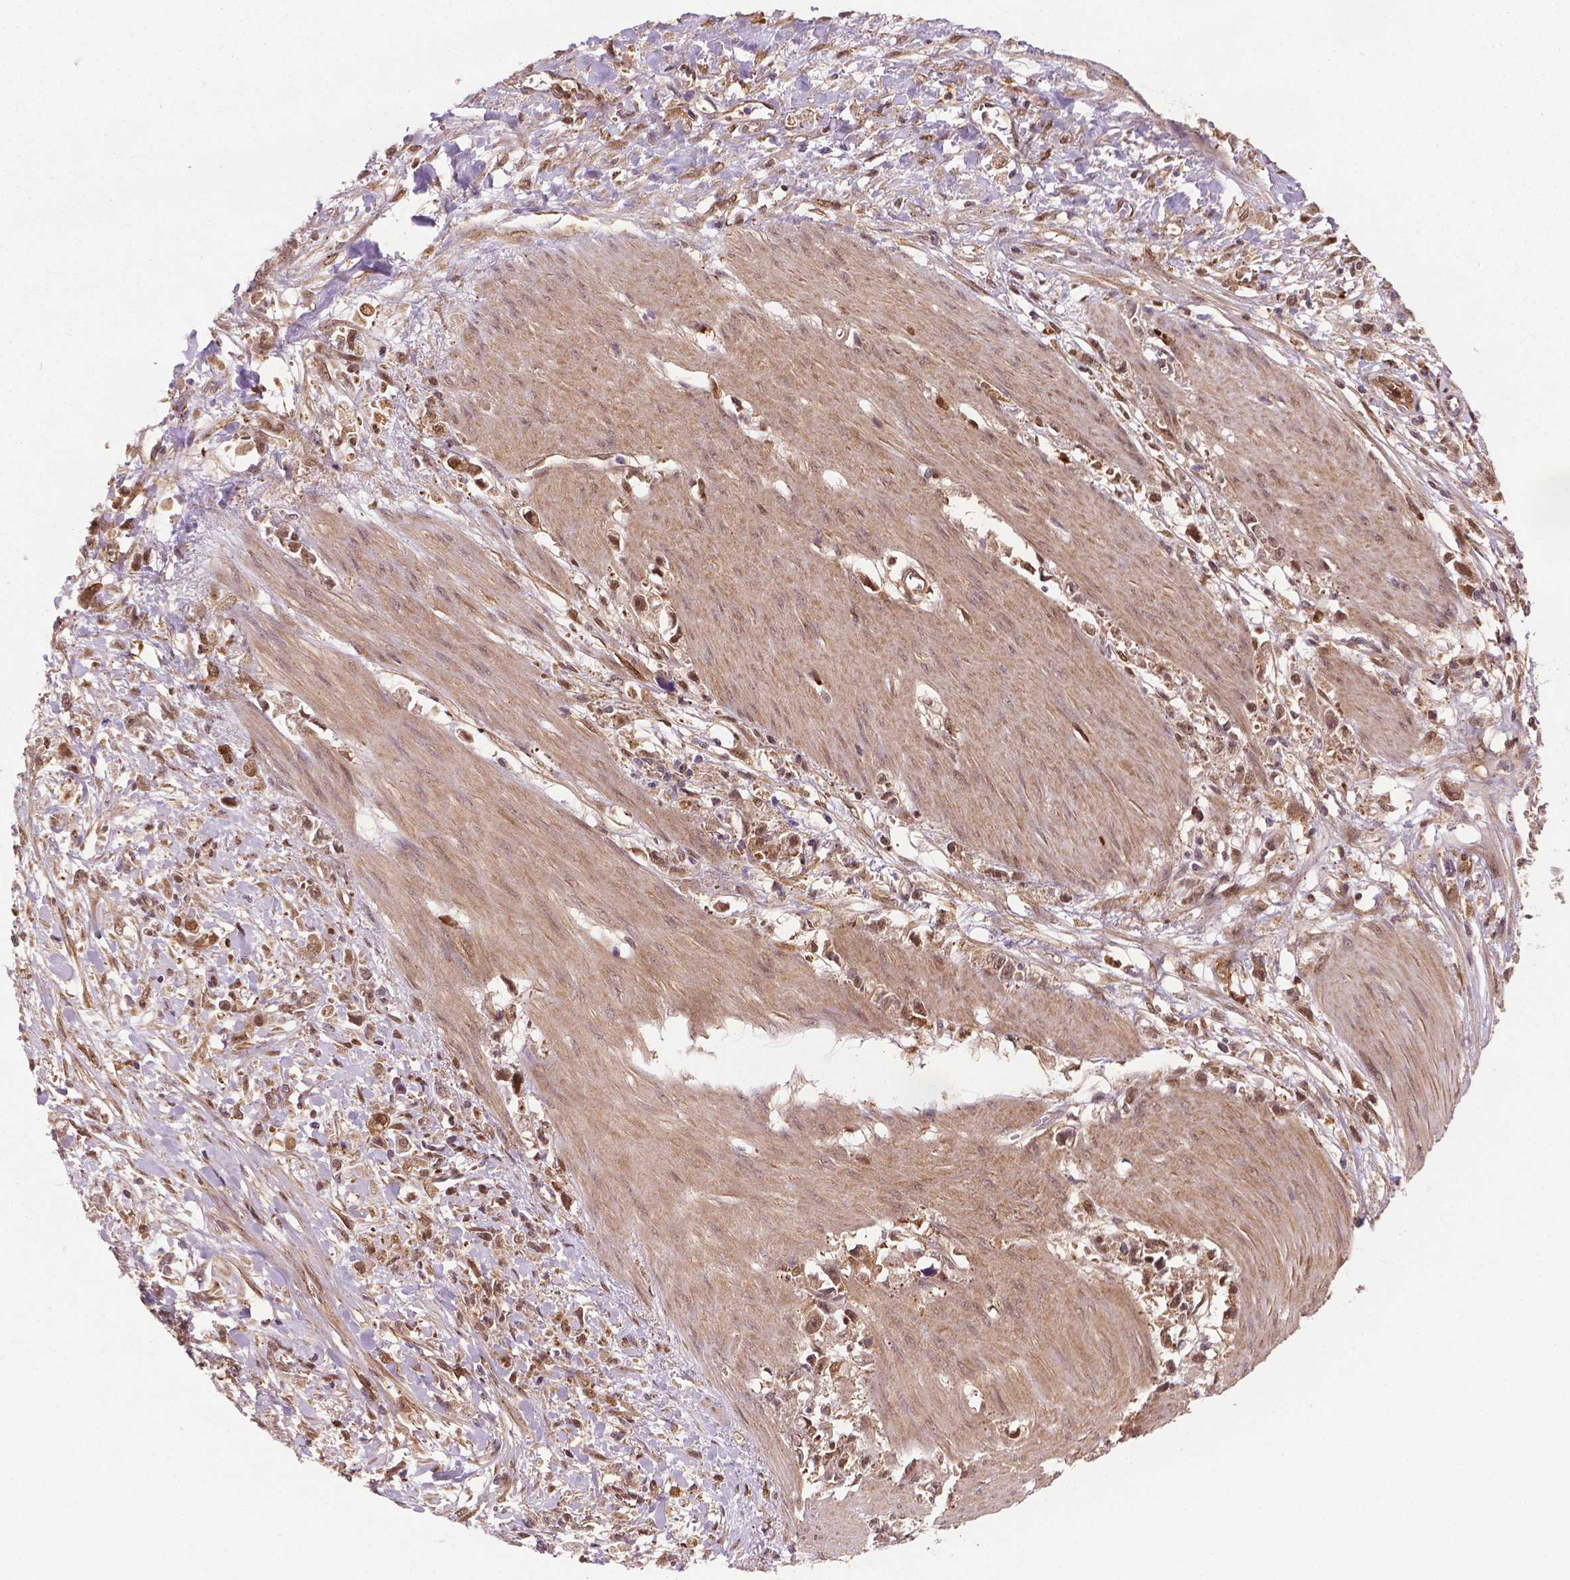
{"staining": {"intensity": "moderate", "quantity": ">75%", "location": "cytoplasmic/membranous,nuclear"}, "tissue": "stomach cancer", "cell_type": "Tumor cells", "image_type": "cancer", "snomed": [{"axis": "morphology", "description": "Adenocarcinoma, NOS"}, {"axis": "topography", "description": "Stomach"}], "caption": "The histopathology image shows staining of stomach cancer (adenocarcinoma), revealing moderate cytoplasmic/membranous and nuclear protein staining (brown color) within tumor cells.", "gene": "PLIN3", "patient": {"sex": "female", "age": 59}}